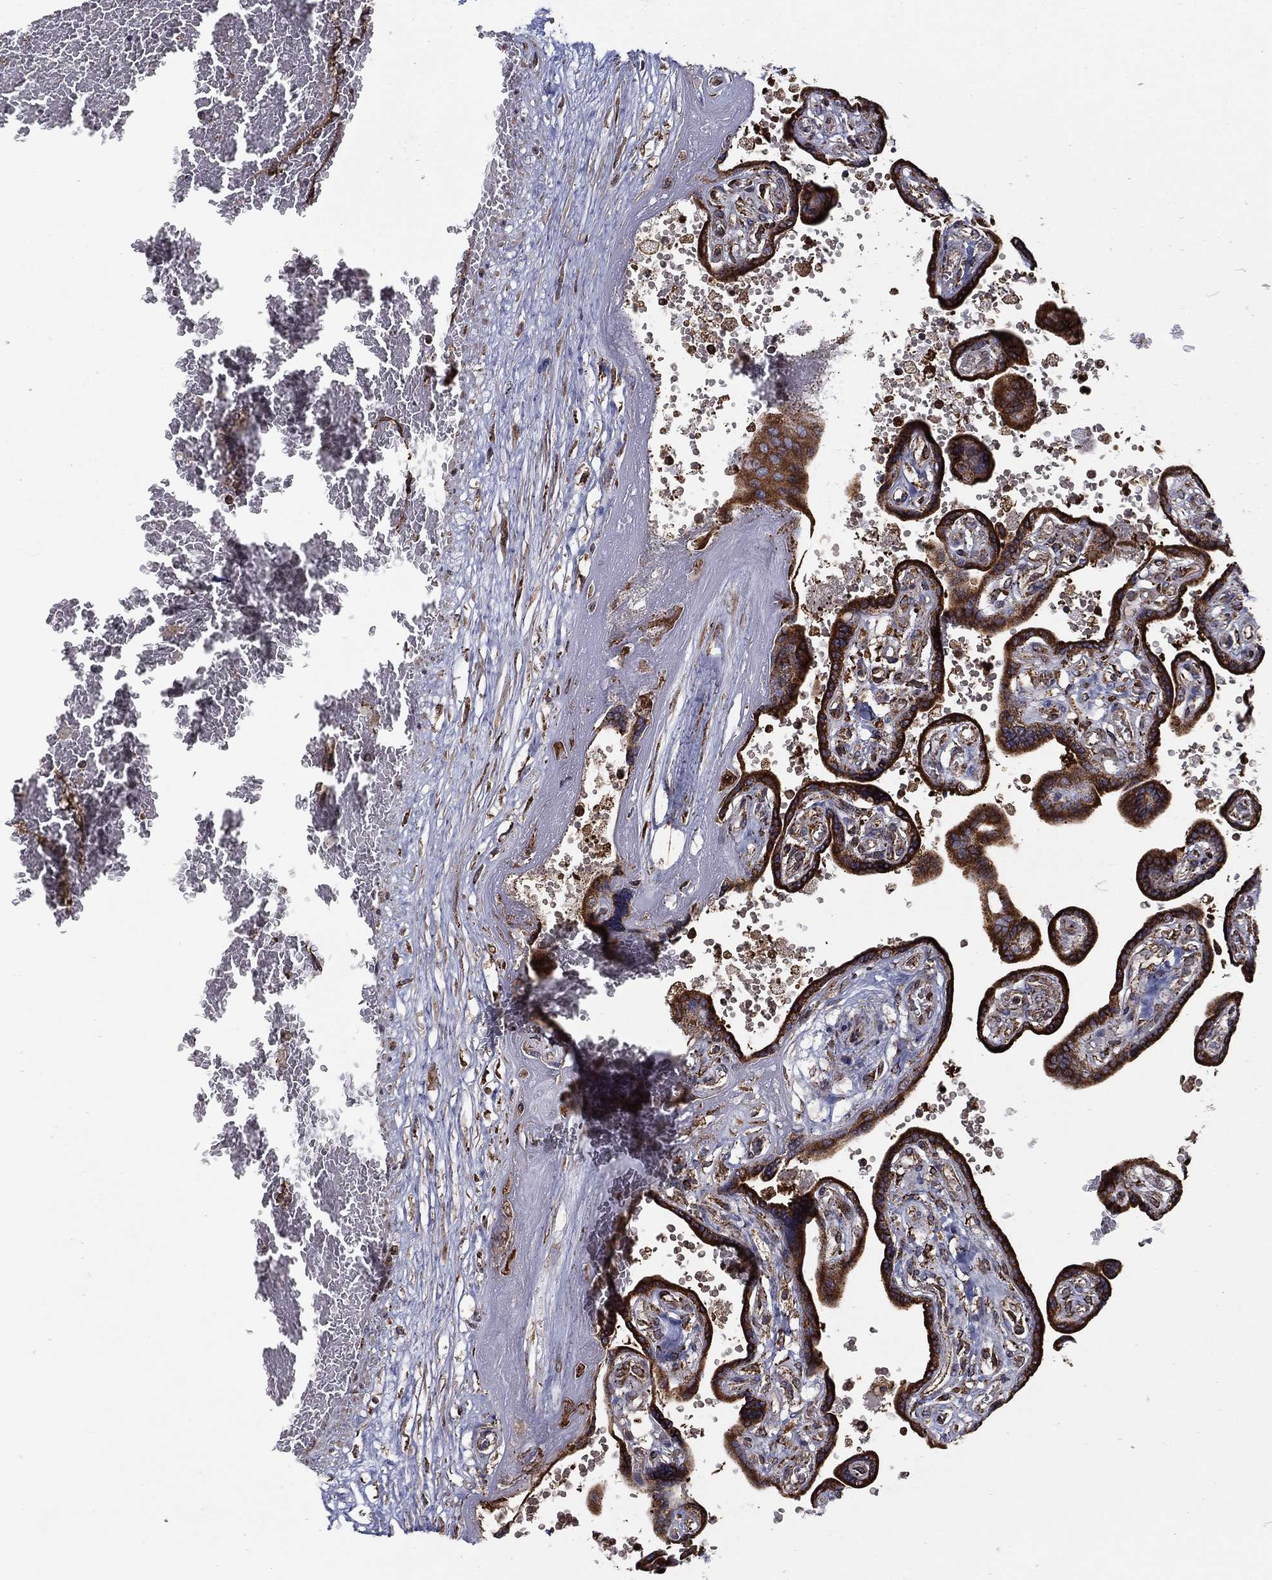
{"staining": {"intensity": "moderate", "quantity": ">75%", "location": "cytoplasmic/membranous"}, "tissue": "placenta", "cell_type": "Decidual cells", "image_type": "normal", "snomed": [{"axis": "morphology", "description": "Normal tissue, NOS"}, {"axis": "topography", "description": "Placenta"}], "caption": "Immunohistochemistry (IHC) (DAB (3,3'-diaminobenzidine)) staining of unremarkable human placenta demonstrates moderate cytoplasmic/membranous protein expression in about >75% of decidual cells.", "gene": "MT", "patient": {"sex": "female", "age": 32}}